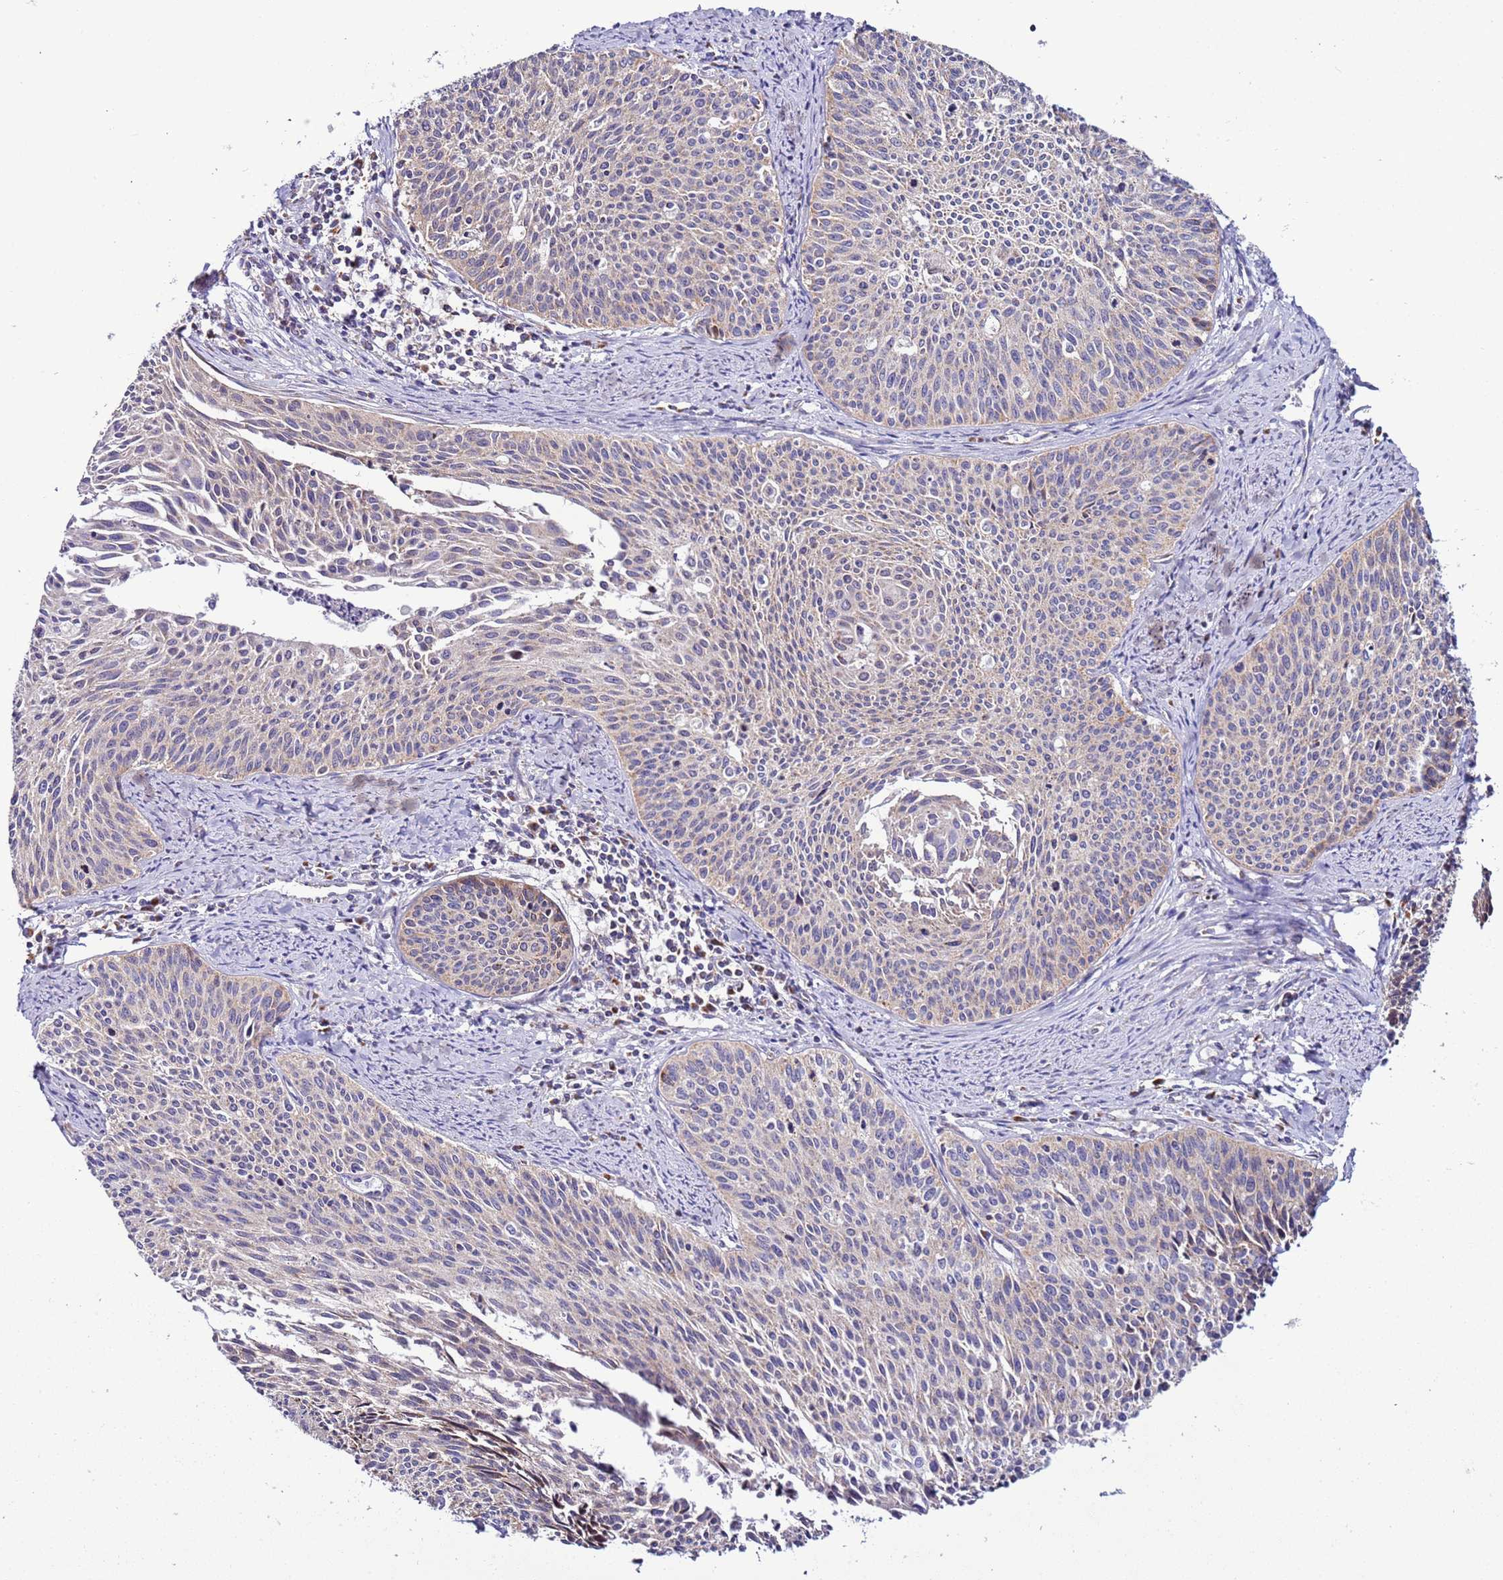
{"staining": {"intensity": "negative", "quantity": "none", "location": "none"}, "tissue": "cervical cancer", "cell_type": "Tumor cells", "image_type": "cancer", "snomed": [{"axis": "morphology", "description": "Squamous cell carcinoma, NOS"}, {"axis": "topography", "description": "Cervix"}], "caption": "IHC histopathology image of human cervical cancer (squamous cell carcinoma) stained for a protein (brown), which shows no staining in tumor cells.", "gene": "AHI1", "patient": {"sex": "female", "age": 55}}